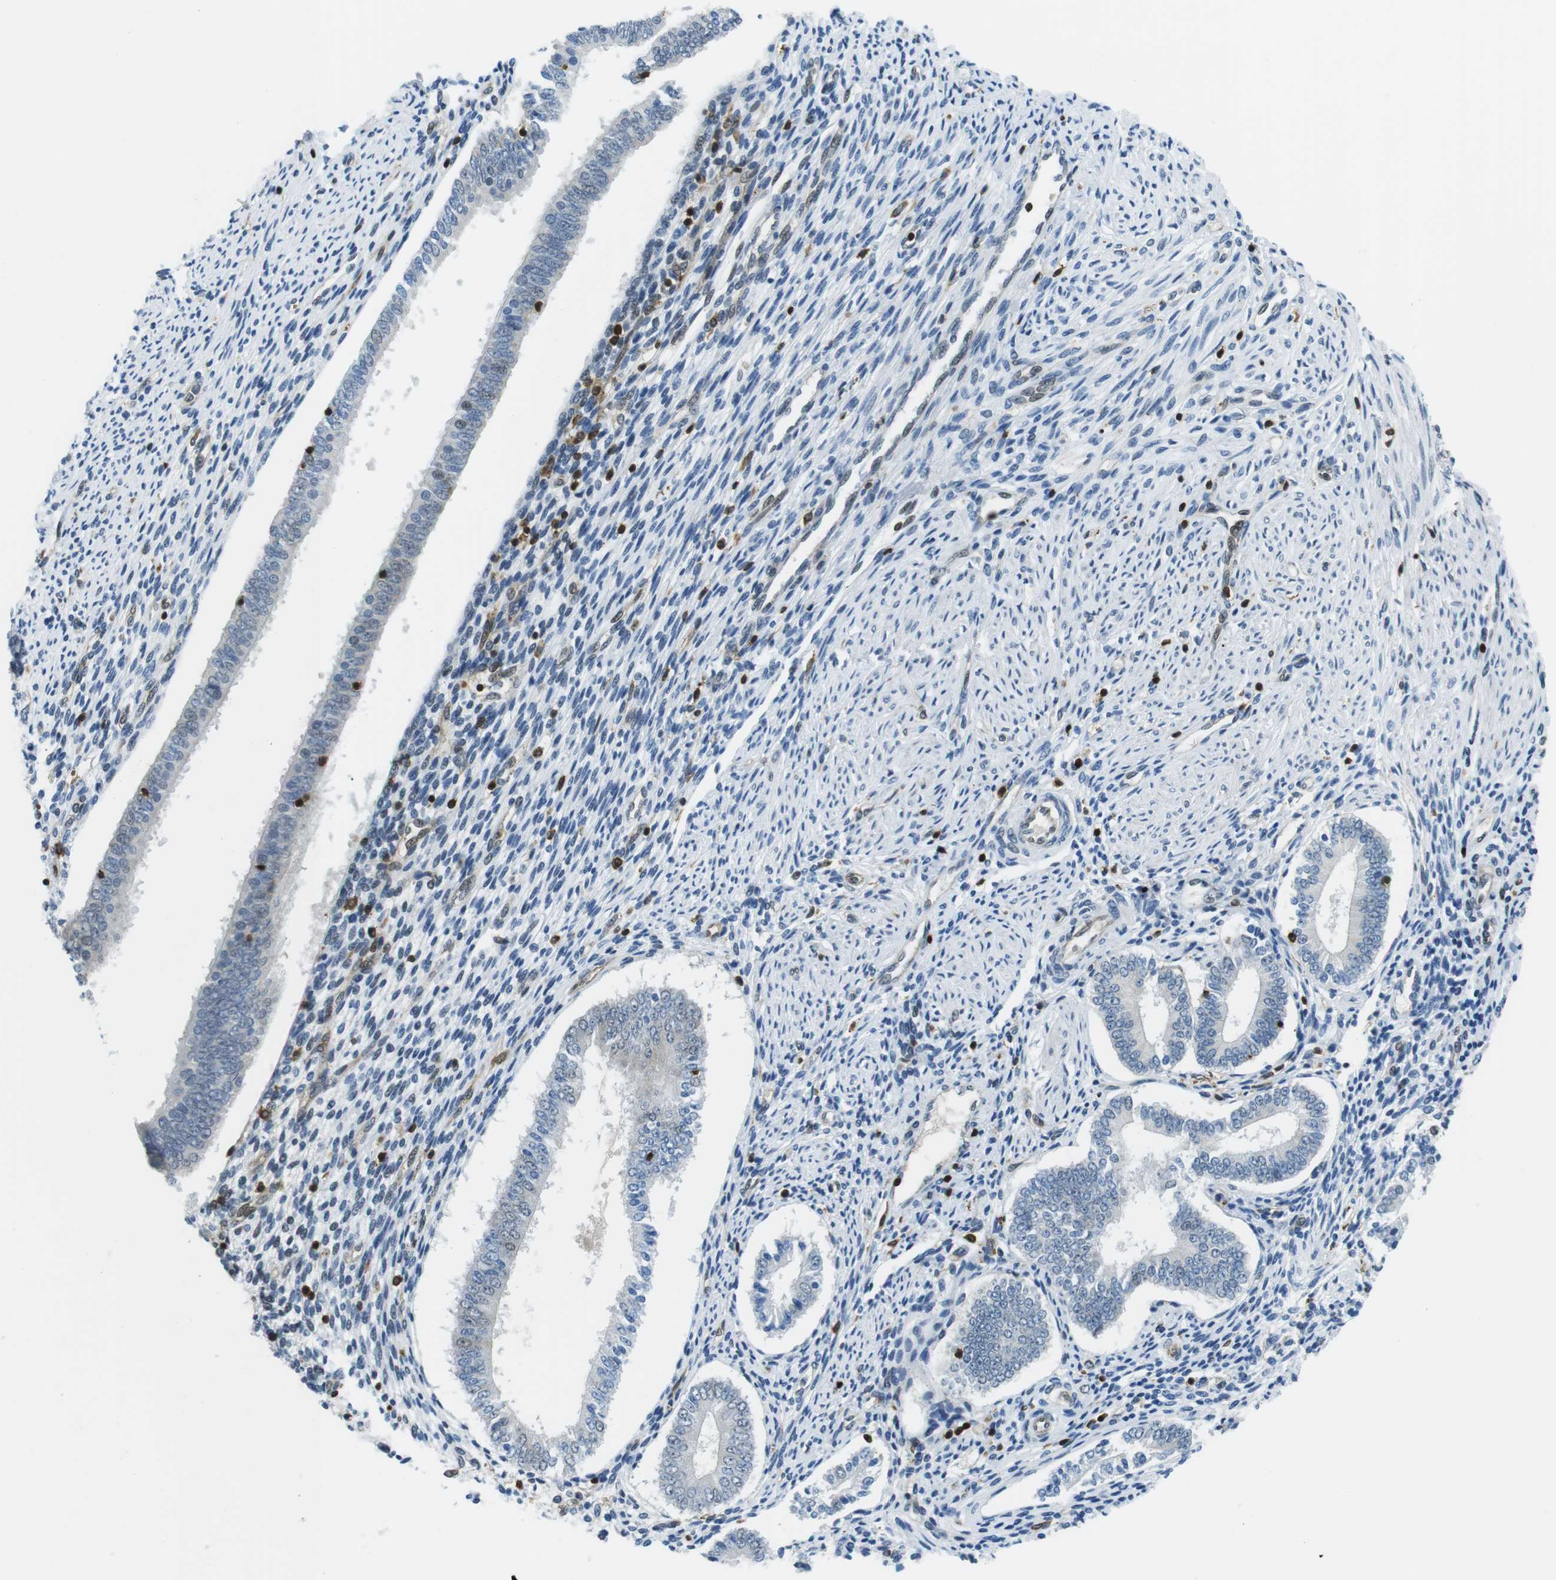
{"staining": {"intensity": "negative", "quantity": "none", "location": "none"}, "tissue": "endometrium", "cell_type": "Cells in endometrial stroma", "image_type": "normal", "snomed": [{"axis": "morphology", "description": "Normal tissue, NOS"}, {"axis": "topography", "description": "Endometrium"}], "caption": "An IHC histopathology image of unremarkable endometrium is shown. There is no staining in cells in endometrial stroma of endometrium. The staining is performed using DAB (3,3'-diaminobenzidine) brown chromogen with nuclei counter-stained in using hematoxylin.", "gene": "STK10", "patient": {"sex": "female", "age": 42}}